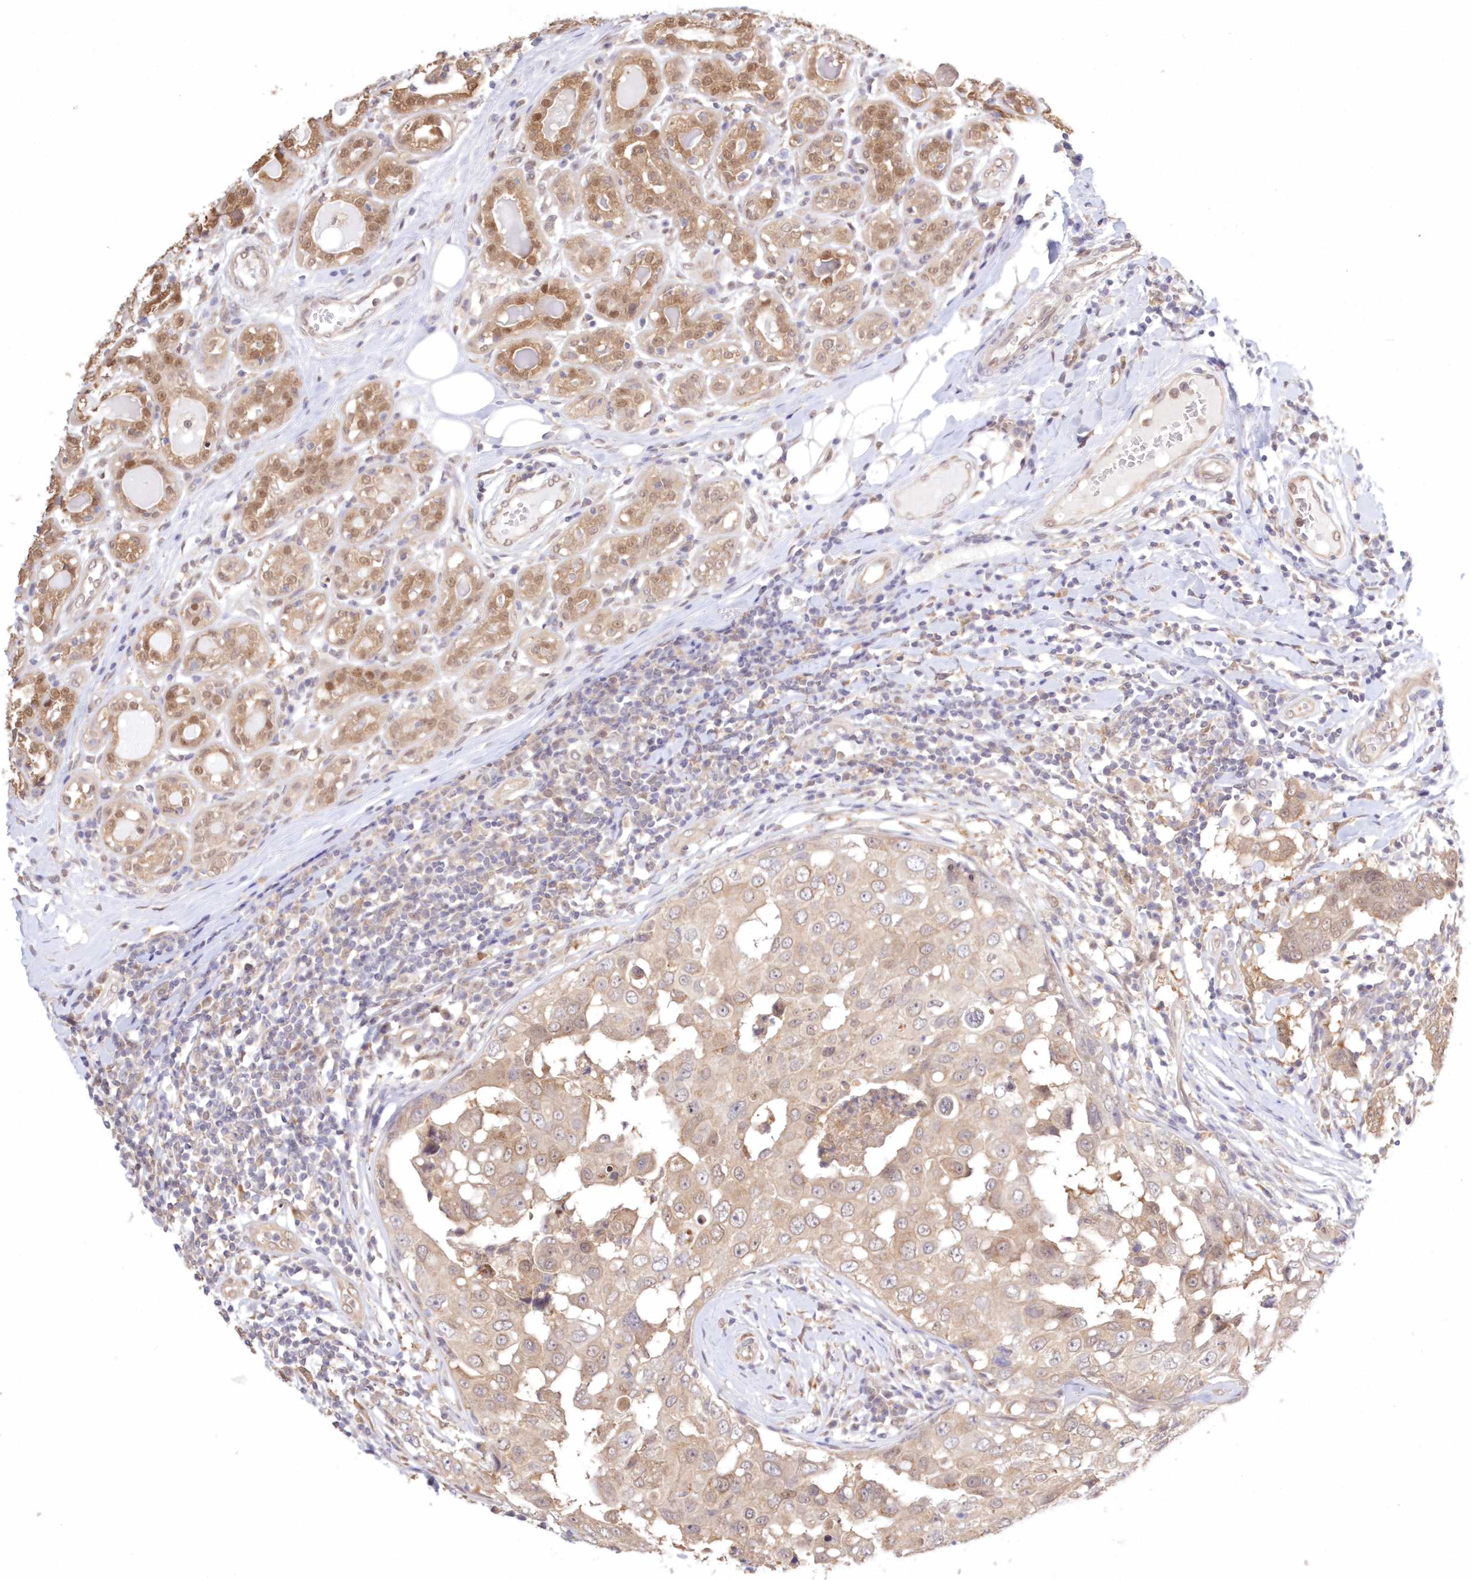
{"staining": {"intensity": "weak", "quantity": ">75%", "location": "cytoplasmic/membranous"}, "tissue": "breast cancer", "cell_type": "Tumor cells", "image_type": "cancer", "snomed": [{"axis": "morphology", "description": "Duct carcinoma"}, {"axis": "topography", "description": "Breast"}], "caption": "This image demonstrates immunohistochemistry staining of human breast infiltrating ductal carcinoma, with low weak cytoplasmic/membranous expression in about >75% of tumor cells.", "gene": "RNPEP", "patient": {"sex": "female", "age": 27}}